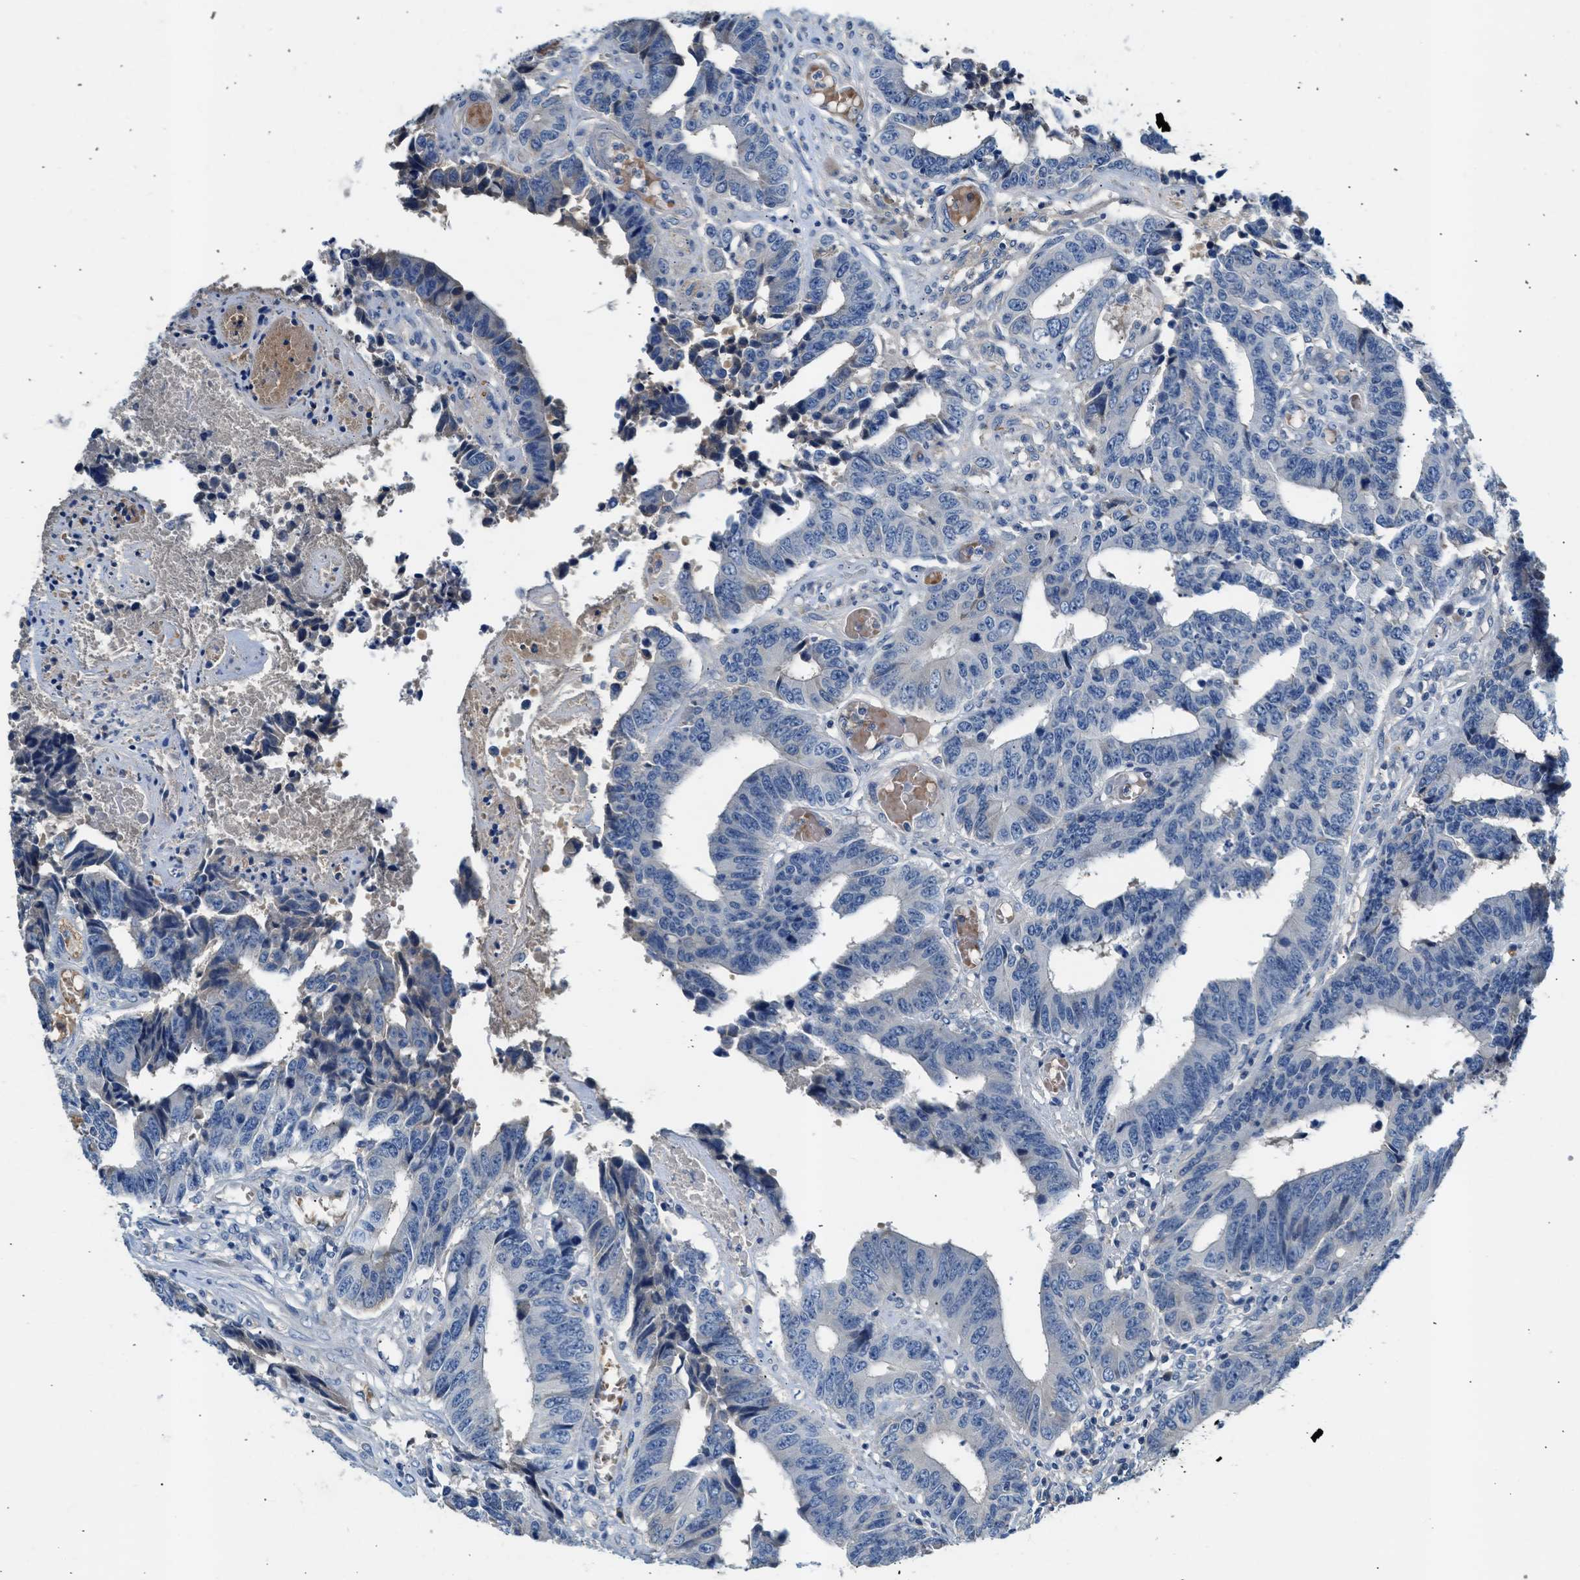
{"staining": {"intensity": "negative", "quantity": "none", "location": "none"}, "tissue": "colorectal cancer", "cell_type": "Tumor cells", "image_type": "cancer", "snomed": [{"axis": "morphology", "description": "Adenocarcinoma, NOS"}, {"axis": "topography", "description": "Rectum"}], "caption": "Immunohistochemical staining of human colorectal cancer (adenocarcinoma) reveals no significant staining in tumor cells.", "gene": "RWDD2B", "patient": {"sex": "male", "age": 84}}